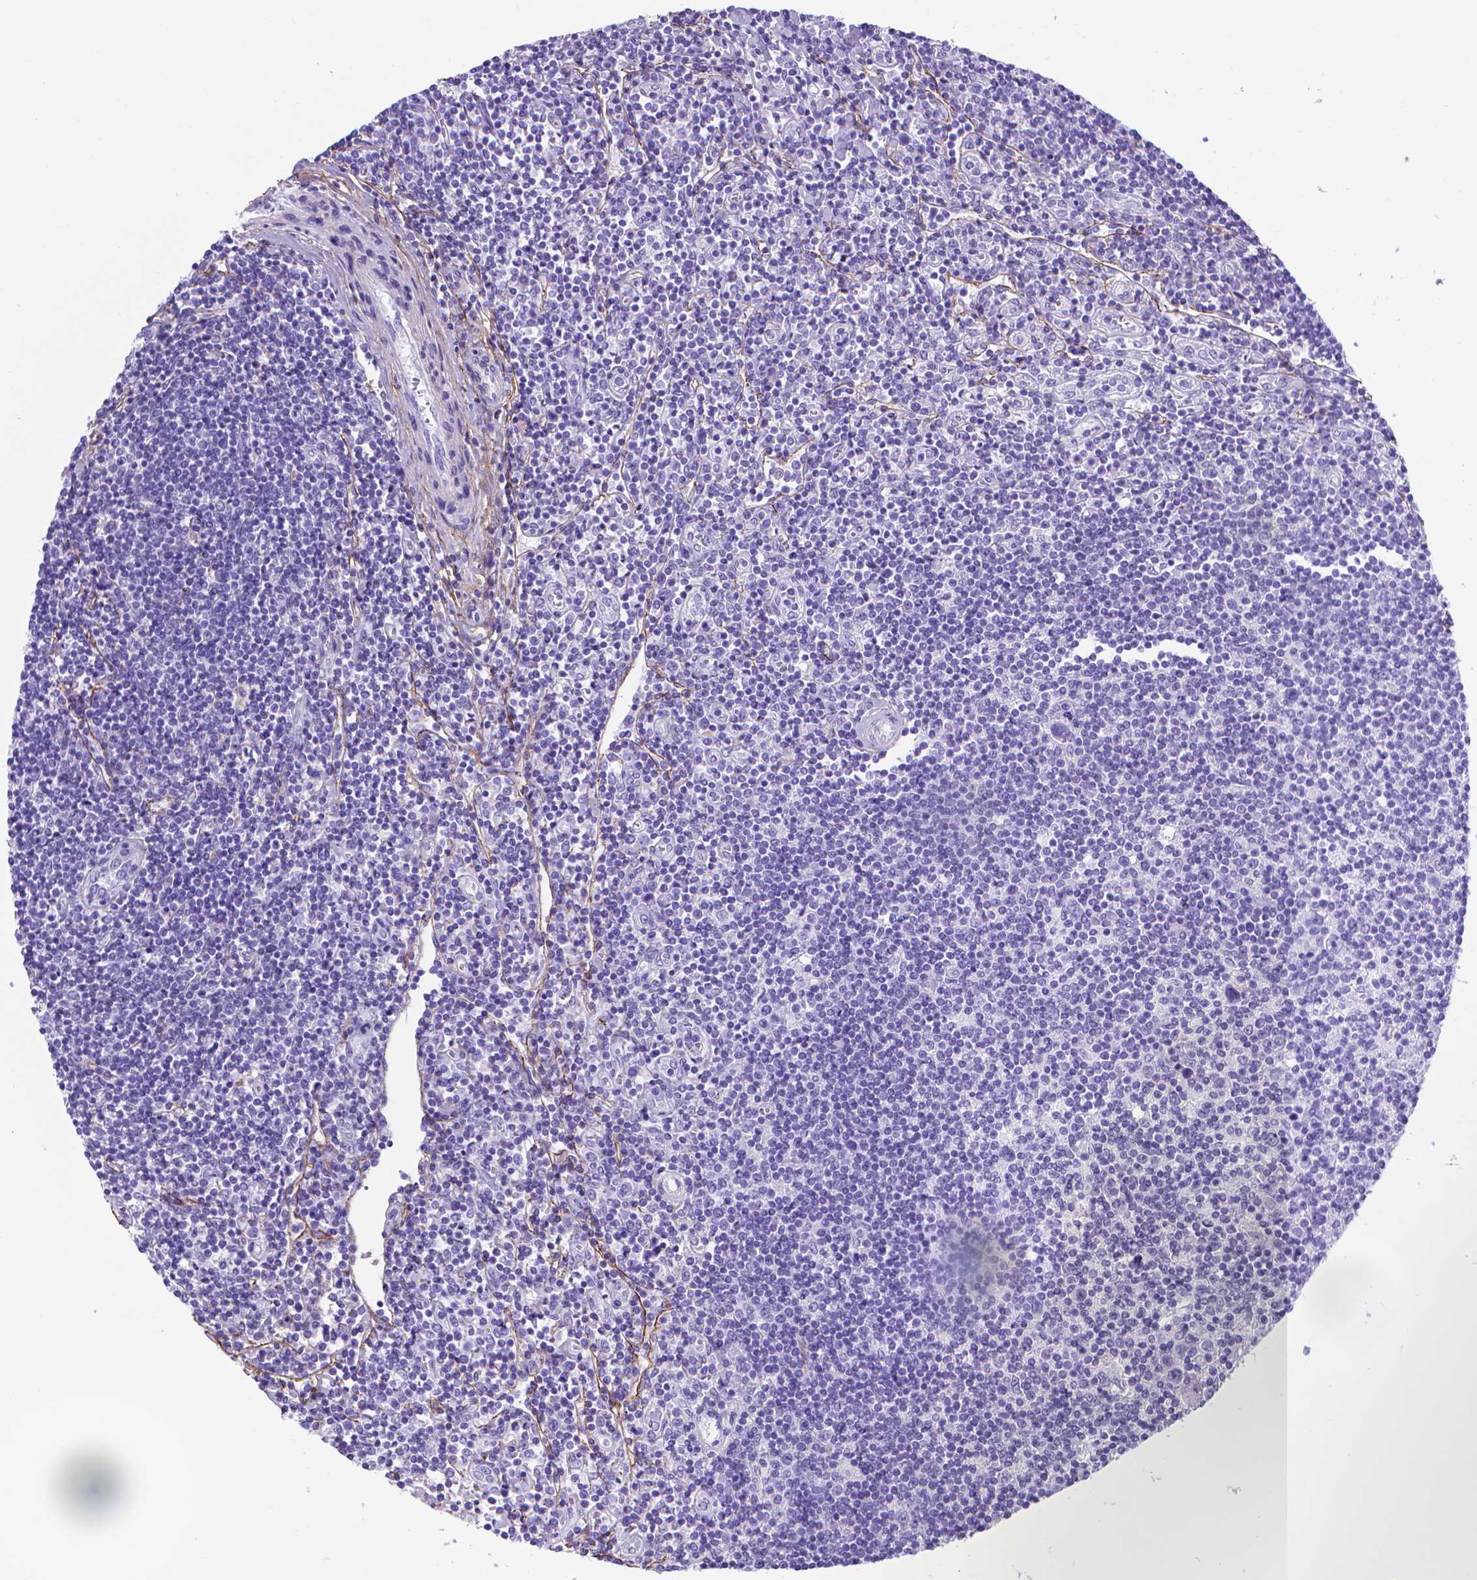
{"staining": {"intensity": "negative", "quantity": "none", "location": "none"}, "tissue": "lymphoma", "cell_type": "Tumor cells", "image_type": "cancer", "snomed": [{"axis": "morphology", "description": "Hodgkin's disease, NOS"}, {"axis": "topography", "description": "Lymph node"}], "caption": "A high-resolution image shows immunohistochemistry staining of lymphoma, which exhibits no significant positivity in tumor cells.", "gene": "MFAP2", "patient": {"sex": "male", "age": 40}}